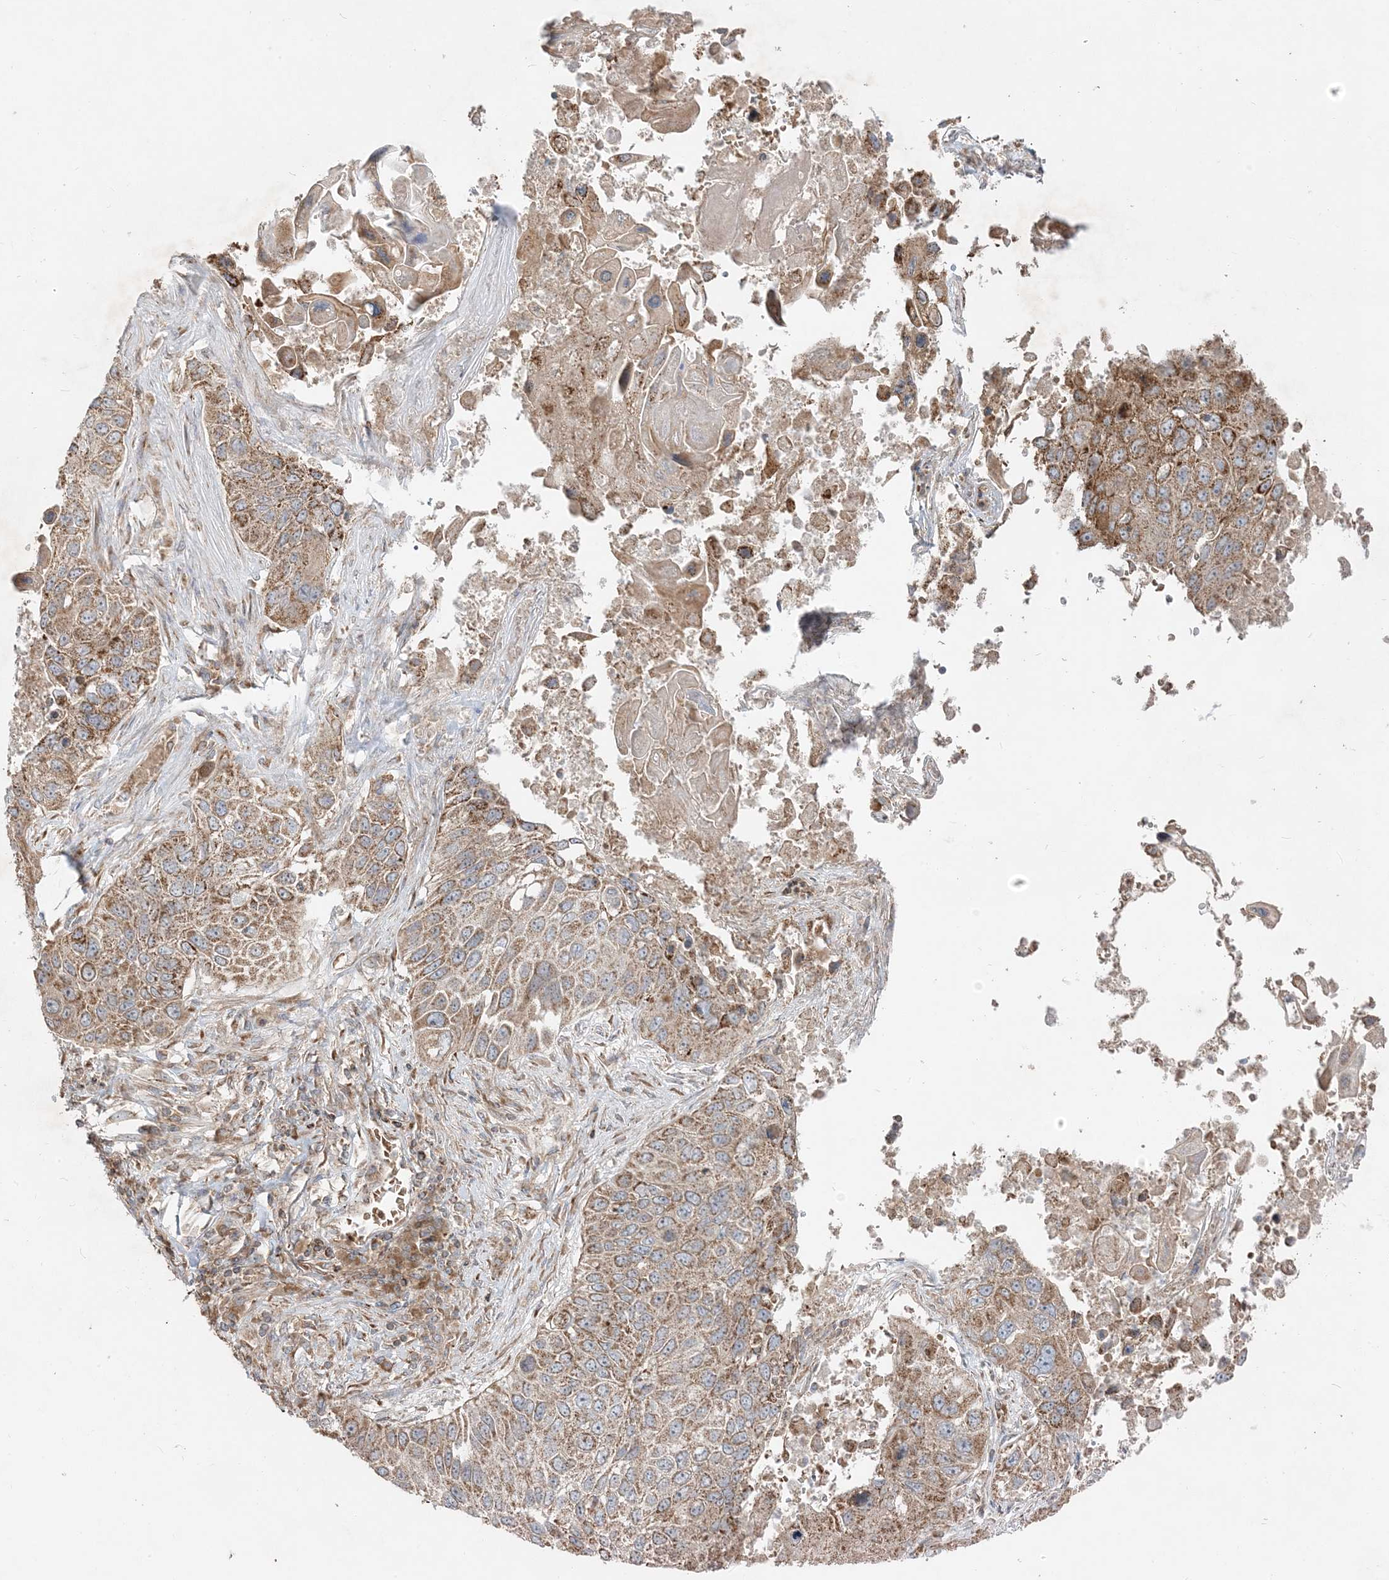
{"staining": {"intensity": "moderate", "quantity": ">75%", "location": "cytoplasmic/membranous"}, "tissue": "lung cancer", "cell_type": "Tumor cells", "image_type": "cancer", "snomed": [{"axis": "morphology", "description": "Squamous cell carcinoma, NOS"}, {"axis": "topography", "description": "Lung"}], "caption": "The histopathology image shows a brown stain indicating the presence of a protein in the cytoplasmic/membranous of tumor cells in lung cancer.", "gene": "AARS2", "patient": {"sex": "male", "age": 61}}